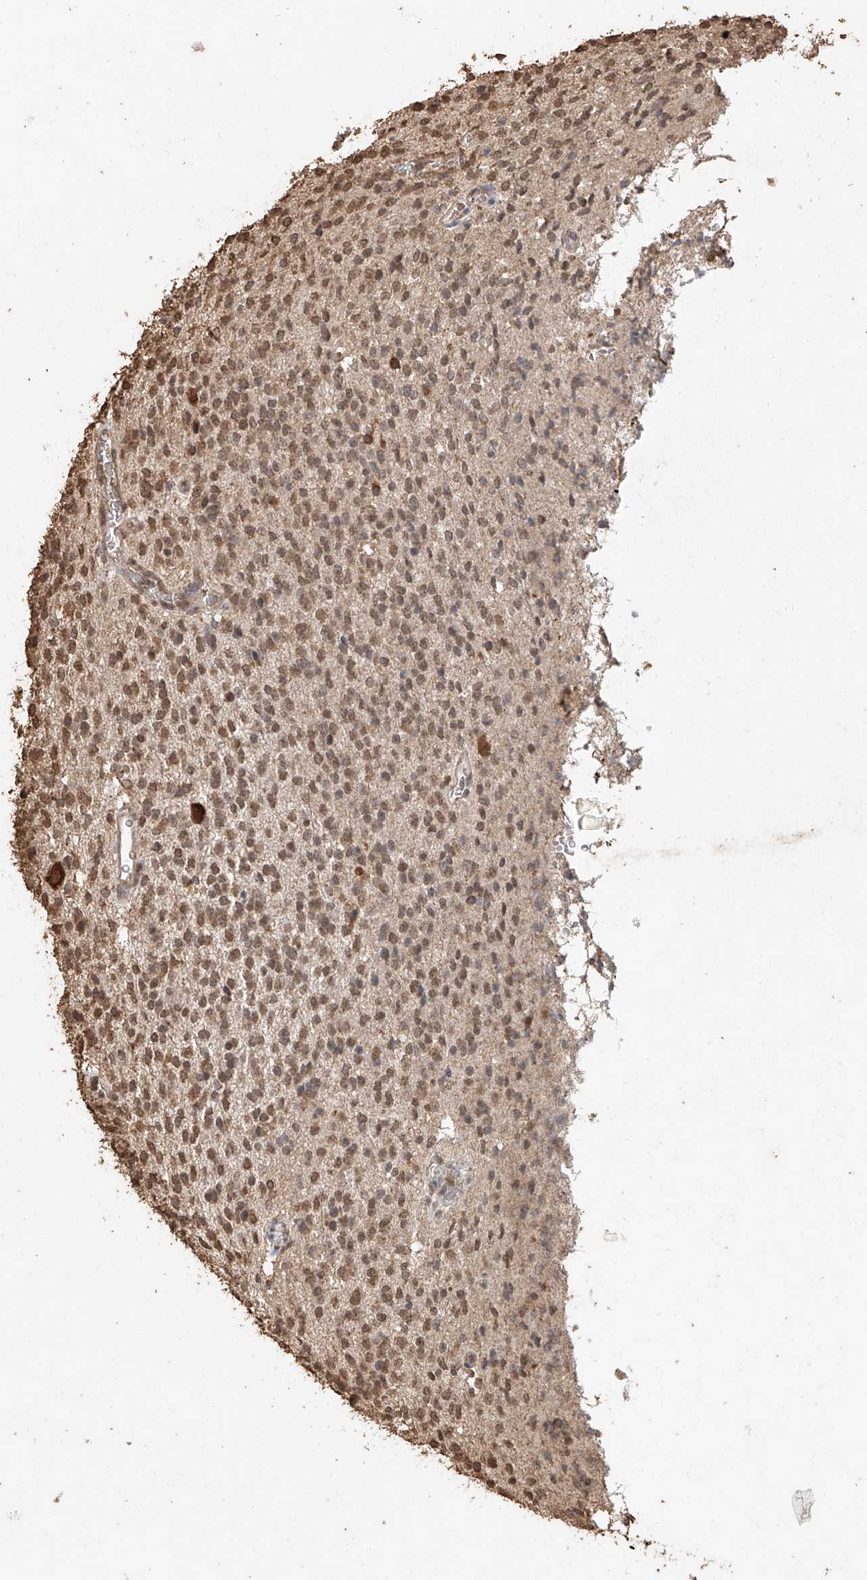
{"staining": {"intensity": "moderate", "quantity": ">75%", "location": "cytoplasmic/membranous,nuclear"}, "tissue": "glioma", "cell_type": "Tumor cells", "image_type": "cancer", "snomed": [{"axis": "morphology", "description": "Glioma, malignant, High grade"}, {"axis": "topography", "description": "Brain"}], "caption": "Tumor cells reveal moderate cytoplasmic/membranous and nuclear positivity in about >75% of cells in malignant glioma (high-grade).", "gene": "ELOVL1", "patient": {"sex": "male", "age": 34}}